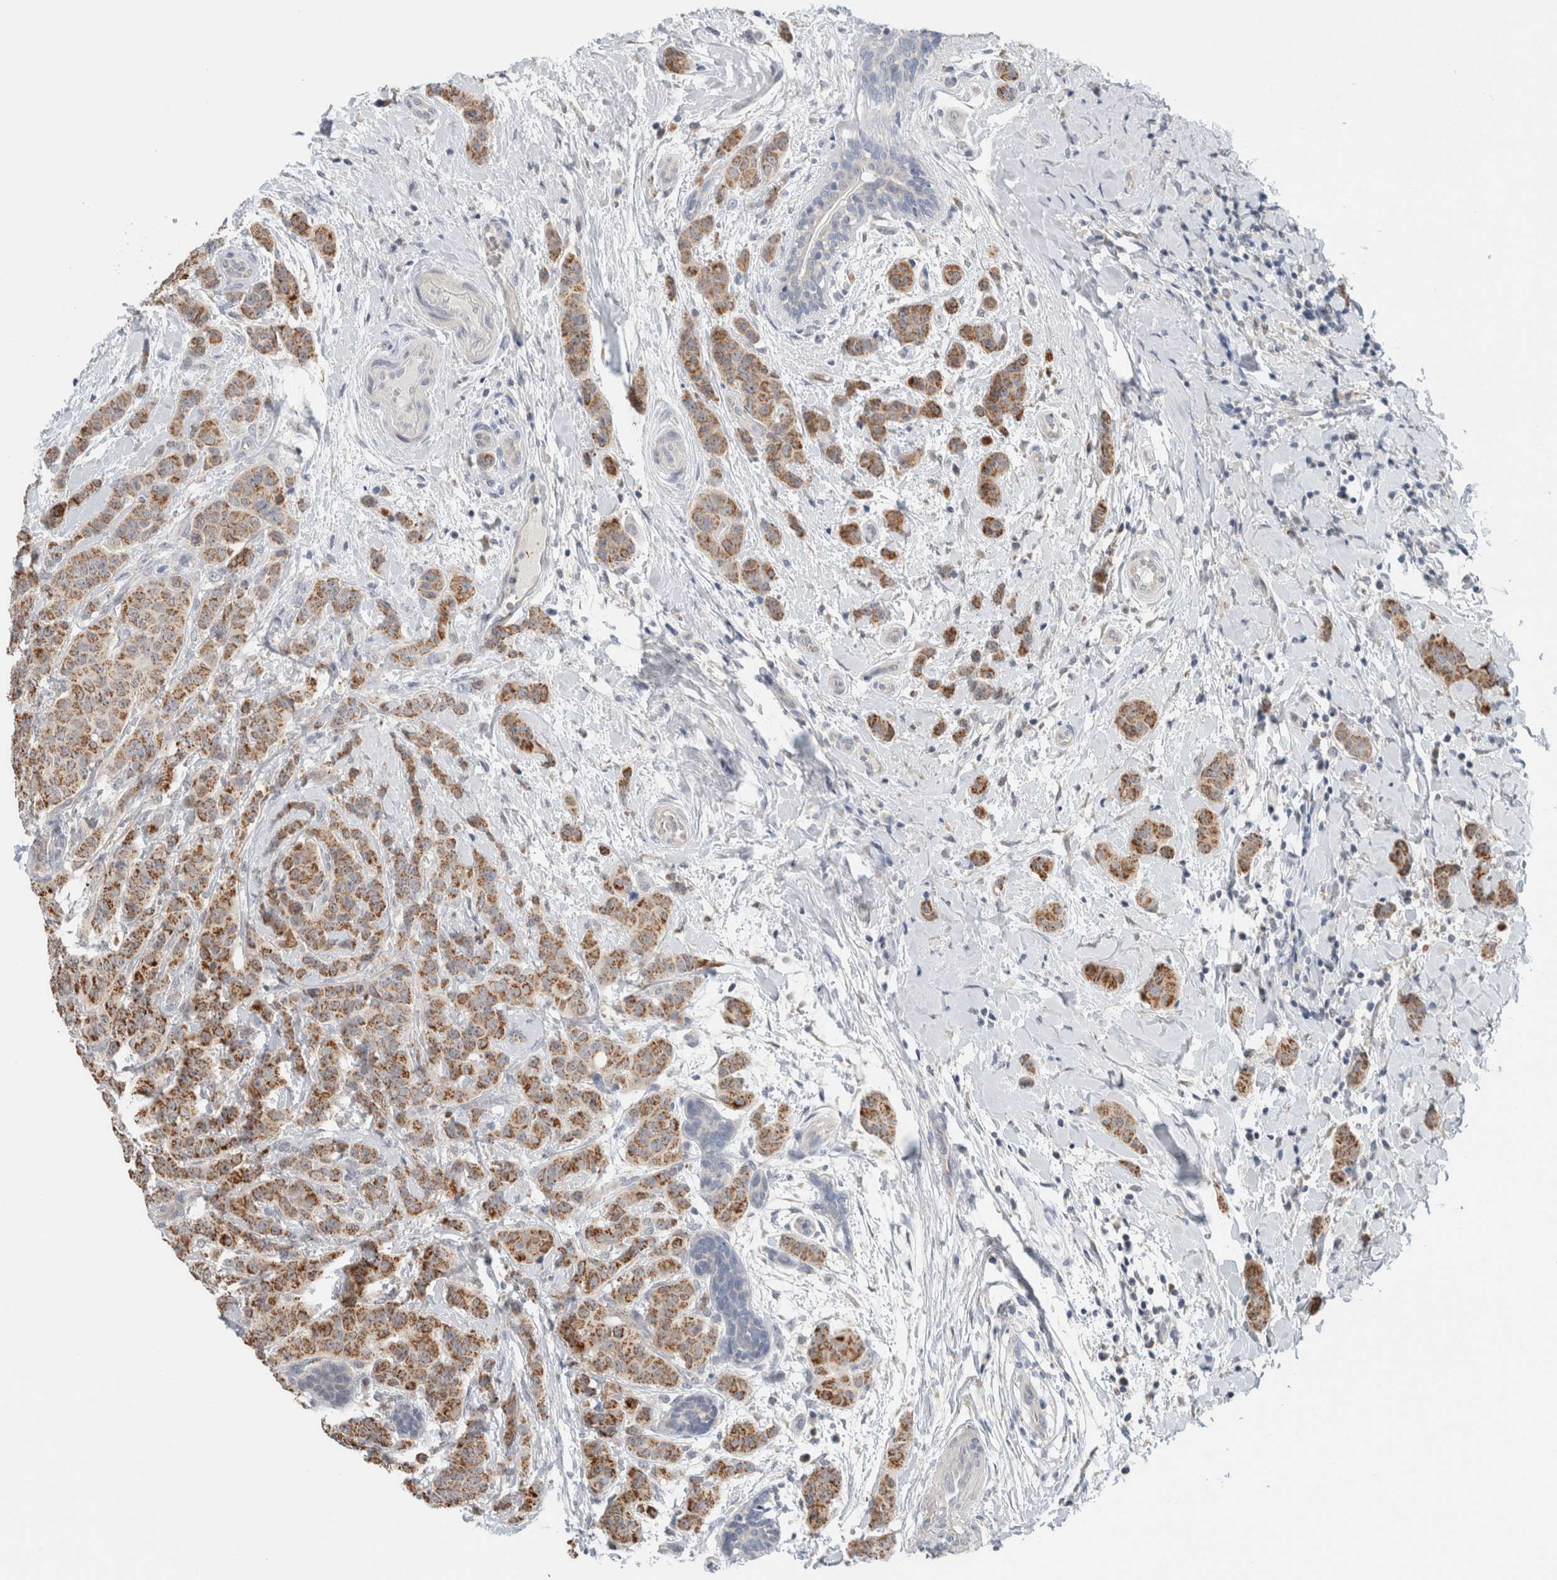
{"staining": {"intensity": "moderate", "quantity": ">75%", "location": "cytoplasmic/membranous"}, "tissue": "breast cancer", "cell_type": "Tumor cells", "image_type": "cancer", "snomed": [{"axis": "morphology", "description": "Normal tissue, NOS"}, {"axis": "morphology", "description": "Duct carcinoma"}, {"axis": "topography", "description": "Breast"}], "caption": "Breast infiltrating ductal carcinoma stained for a protein (brown) demonstrates moderate cytoplasmic/membranous positive expression in approximately >75% of tumor cells.", "gene": "CRAT", "patient": {"sex": "female", "age": 40}}